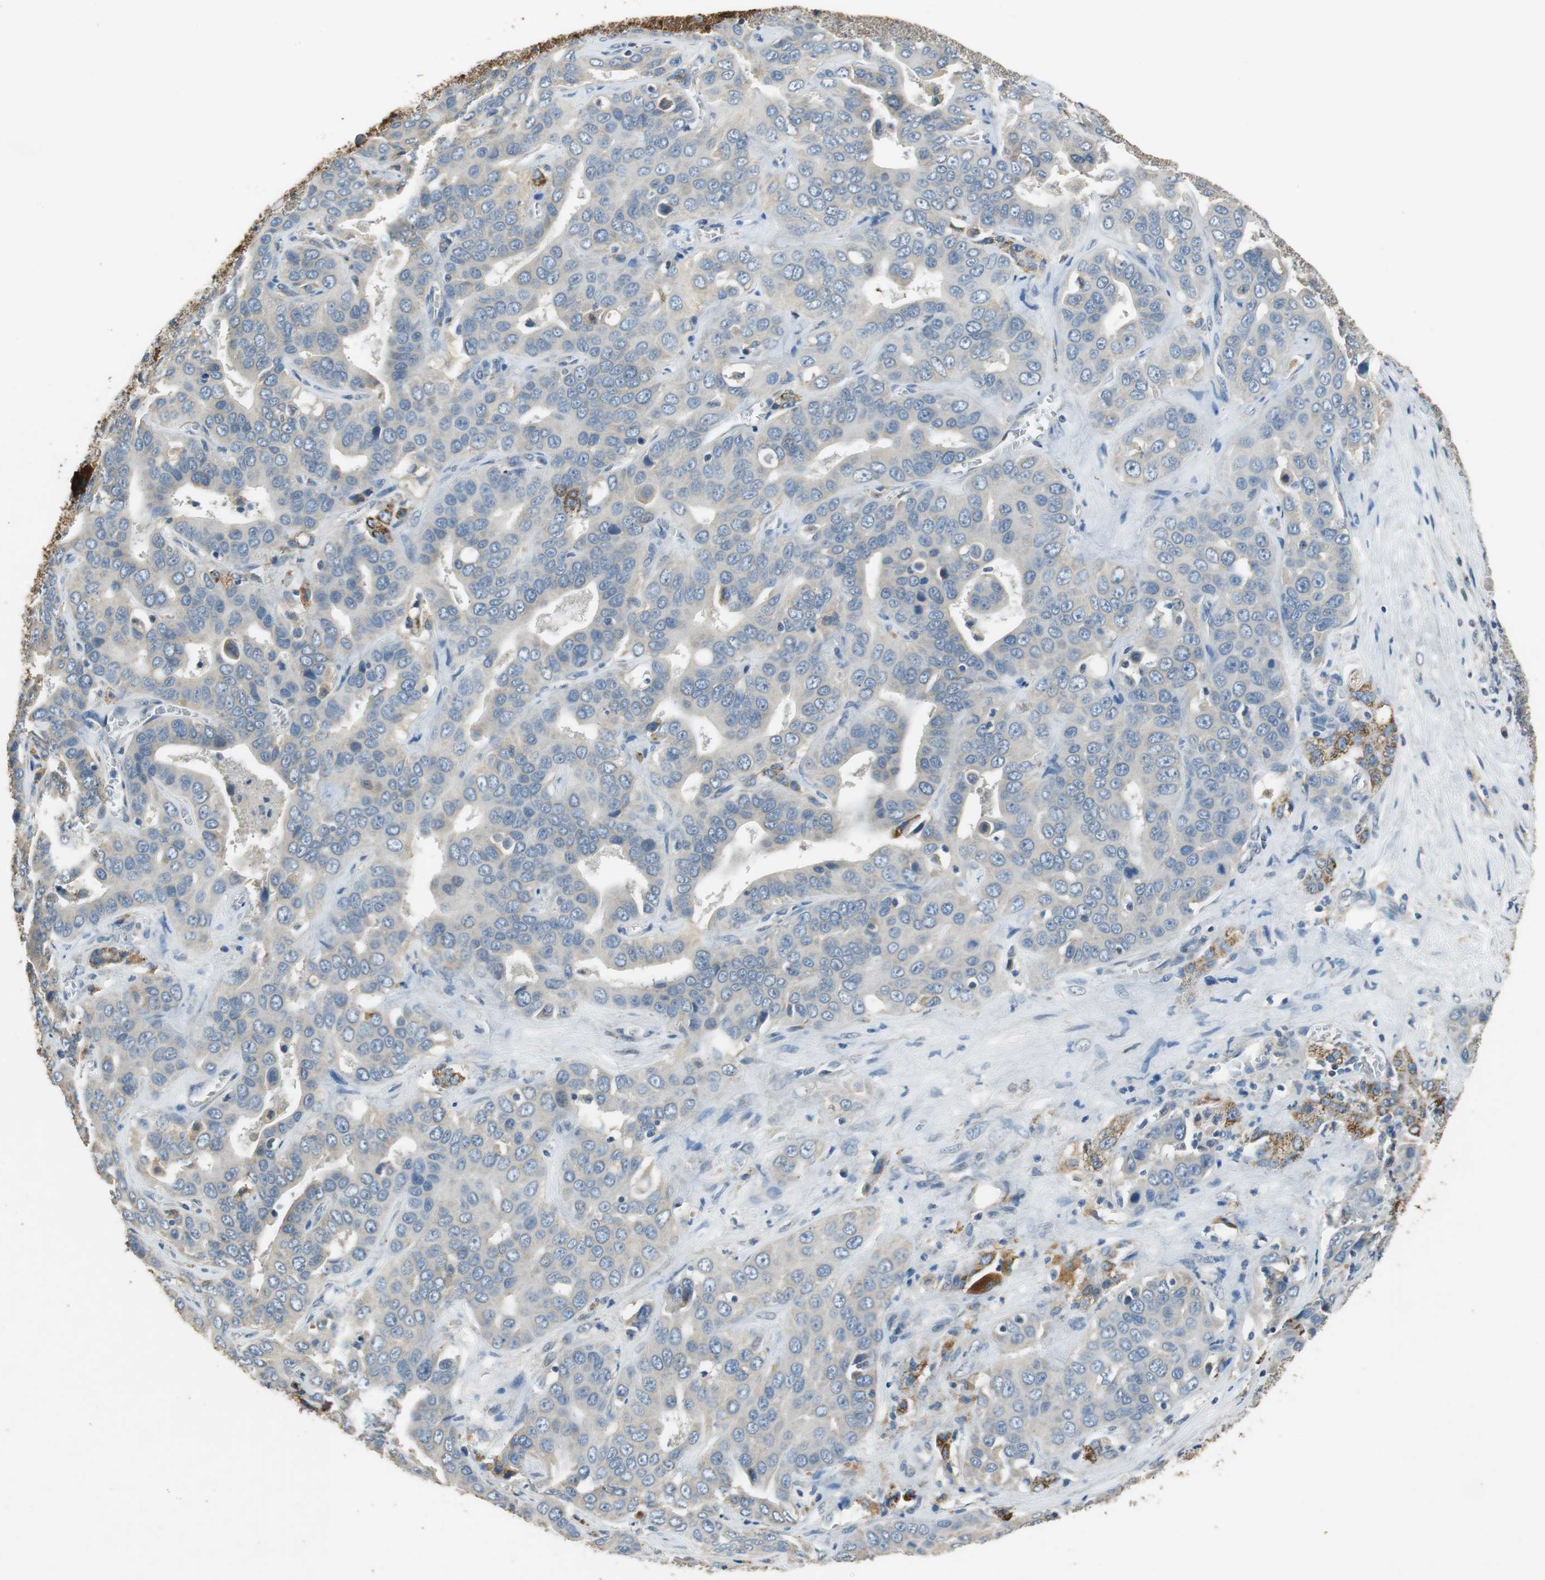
{"staining": {"intensity": "weak", "quantity": "<25%", "location": "cytoplasmic/membranous"}, "tissue": "liver cancer", "cell_type": "Tumor cells", "image_type": "cancer", "snomed": [{"axis": "morphology", "description": "Cholangiocarcinoma"}, {"axis": "topography", "description": "Liver"}], "caption": "This is an IHC micrograph of human liver cholangiocarcinoma. There is no positivity in tumor cells.", "gene": "ALDH4A1", "patient": {"sex": "female", "age": 52}}